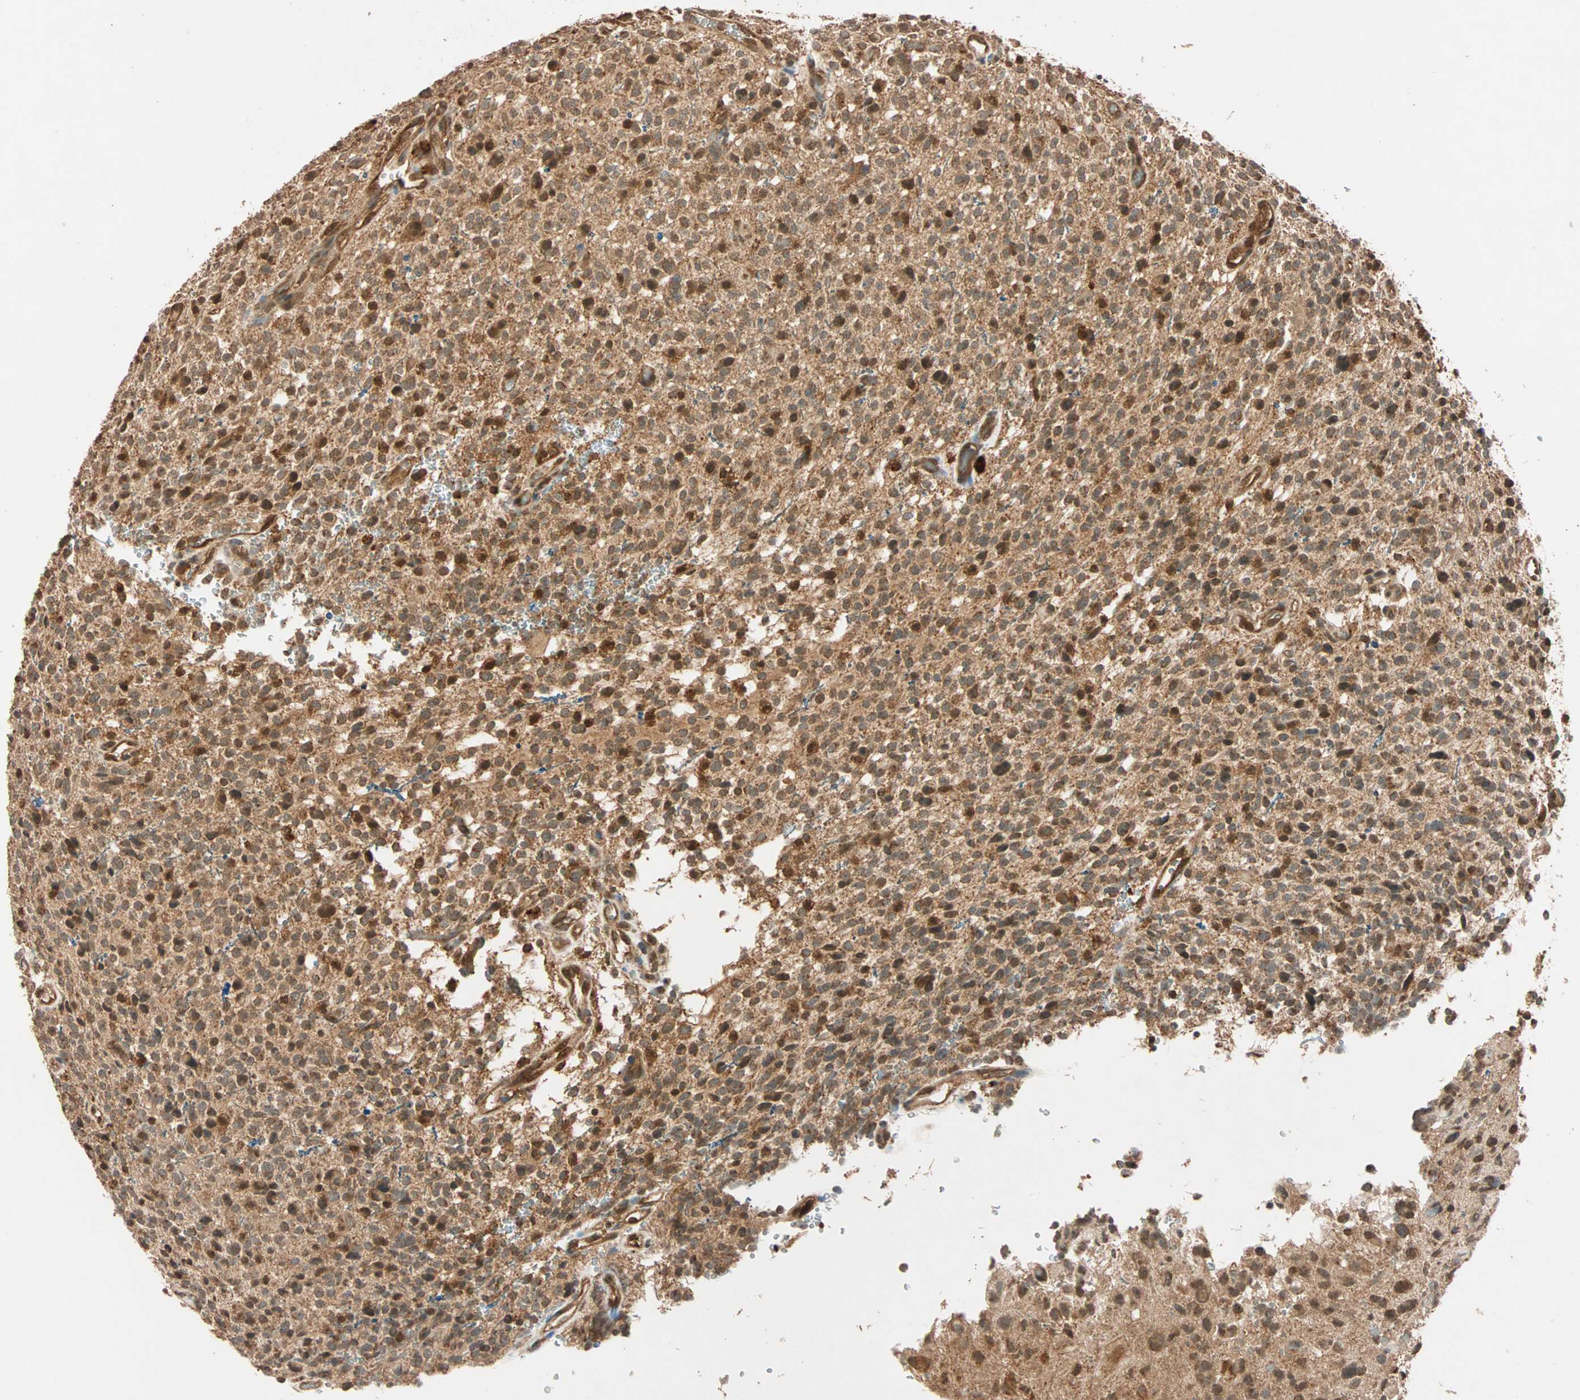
{"staining": {"intensity": "moderate", "quantity": ">75%", "location": "cytoplasmic/membranous,nuclear"}, "tissue": "glioma", "cell_type": "Tumor cells", "image_type": "cancer", "snomed": [{"axis": "morphology", "description": "Glioma, malignant, High grade"}, {"axis": "topography", "description": "Brain"}], "caption": "Immunohistochemical staining of glioma displays medium levels of moderate cytoplasmic/membranous and nuclear protein positivity in about >75% of tumor cells.", "gene": "MAPK1", "patient": {"sex": "male", "age": 48}}